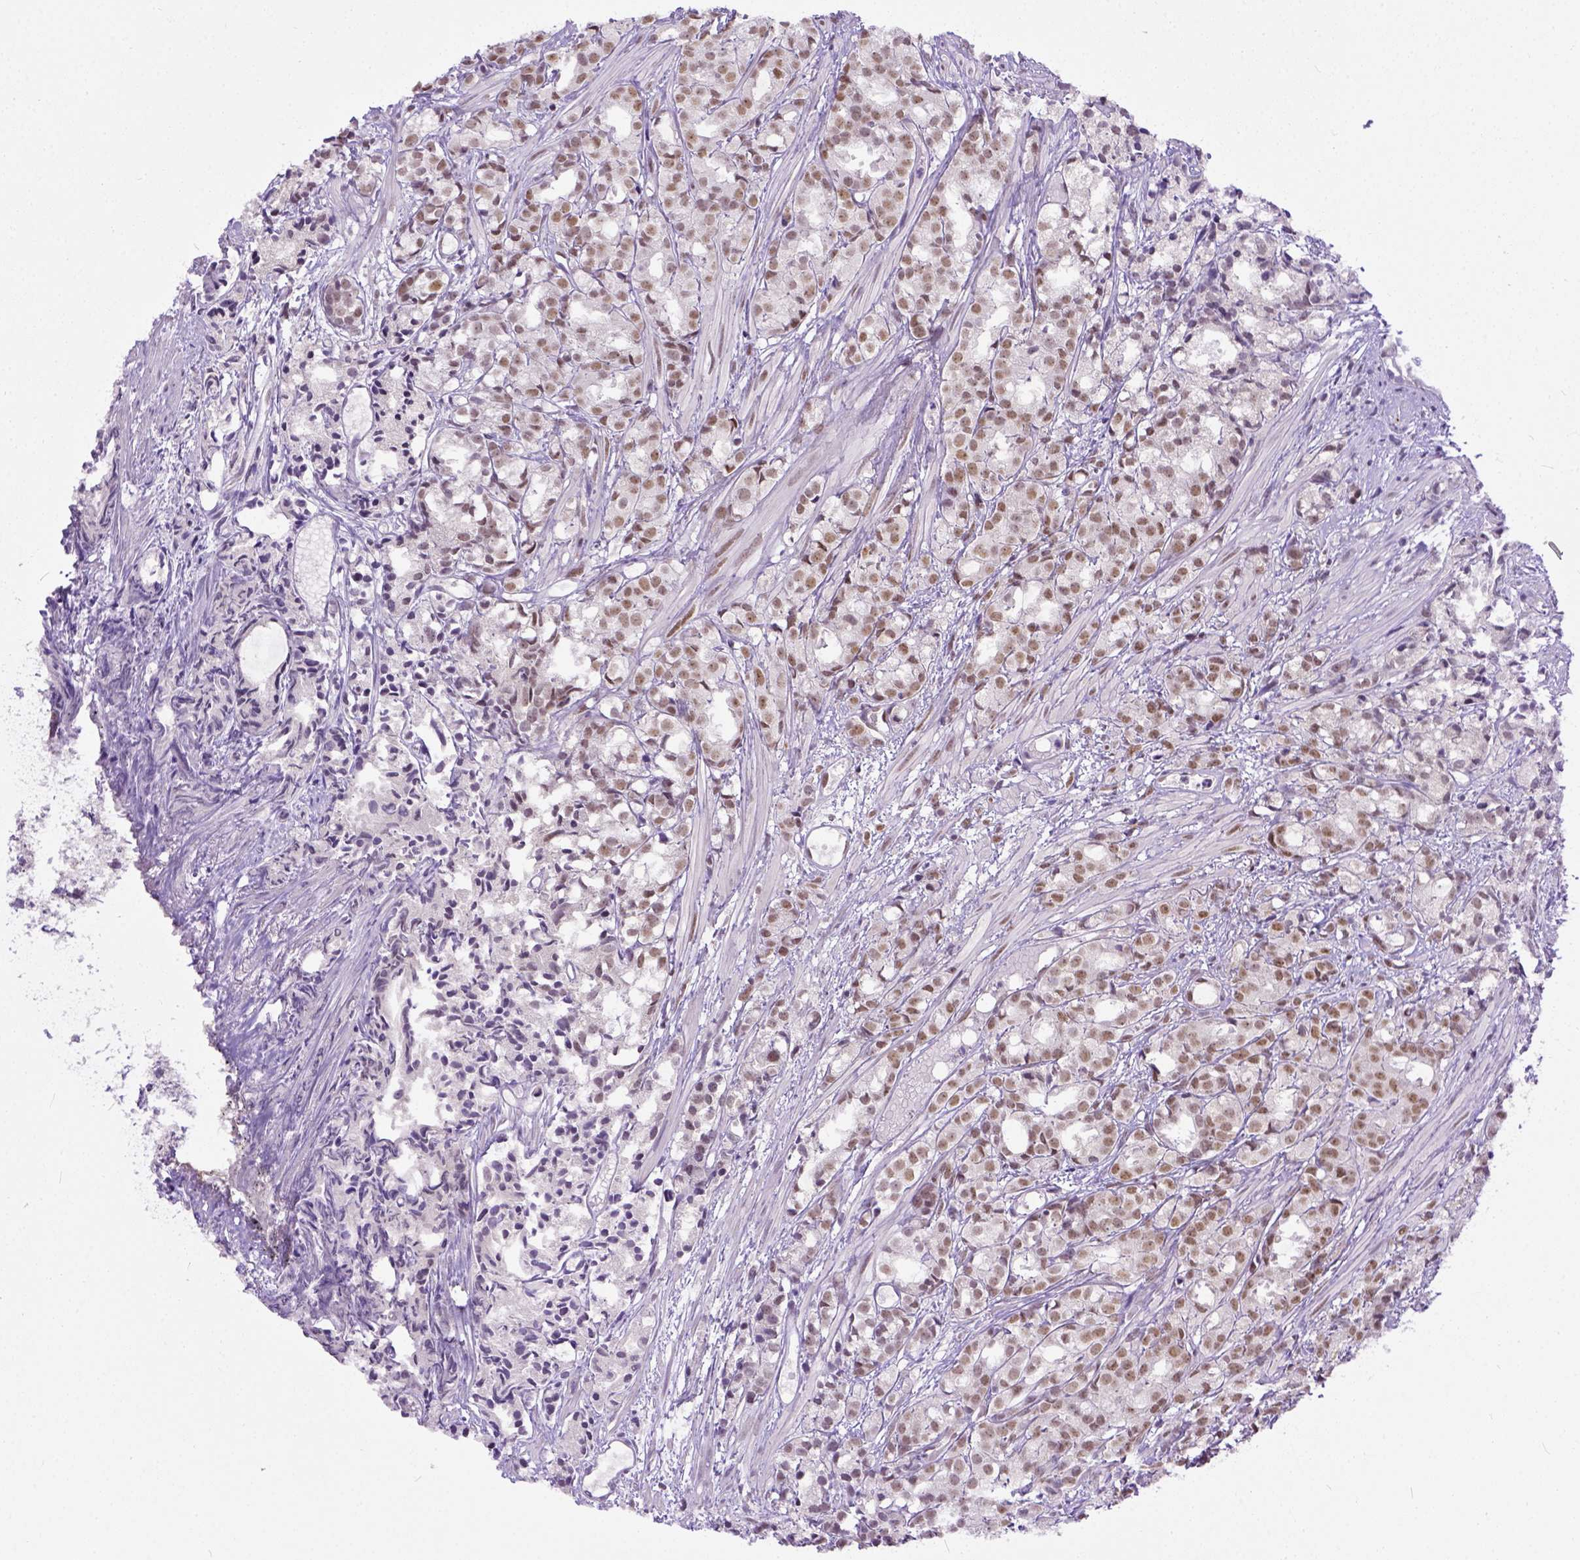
{"staining": {"intensity": "weak", "quantity": ">75%", "location": "nuclear"}, "tissue": "prostate cancer", "cell_type": "Tumor cells", "image_type": "cancer", "snomed": [{"axis": "morphology", "description": "Adenocarcinoma, High grade"}, {"axis": "topography", "description": "Prostate"}], "caption": "A high-resolution micrograph shows immunohistochemistry (IHC) staining of prostate adenocarcinoma (high-grade), which reveals weak nuclear staining in about >75% of tumor cells. The staining was performed using DAB, with brown indicating positive protein expression. Nuclei are stained blue with hematoxylin.", "gene": "ERCC1", "patient": {"sex": "male", "age": 79}}